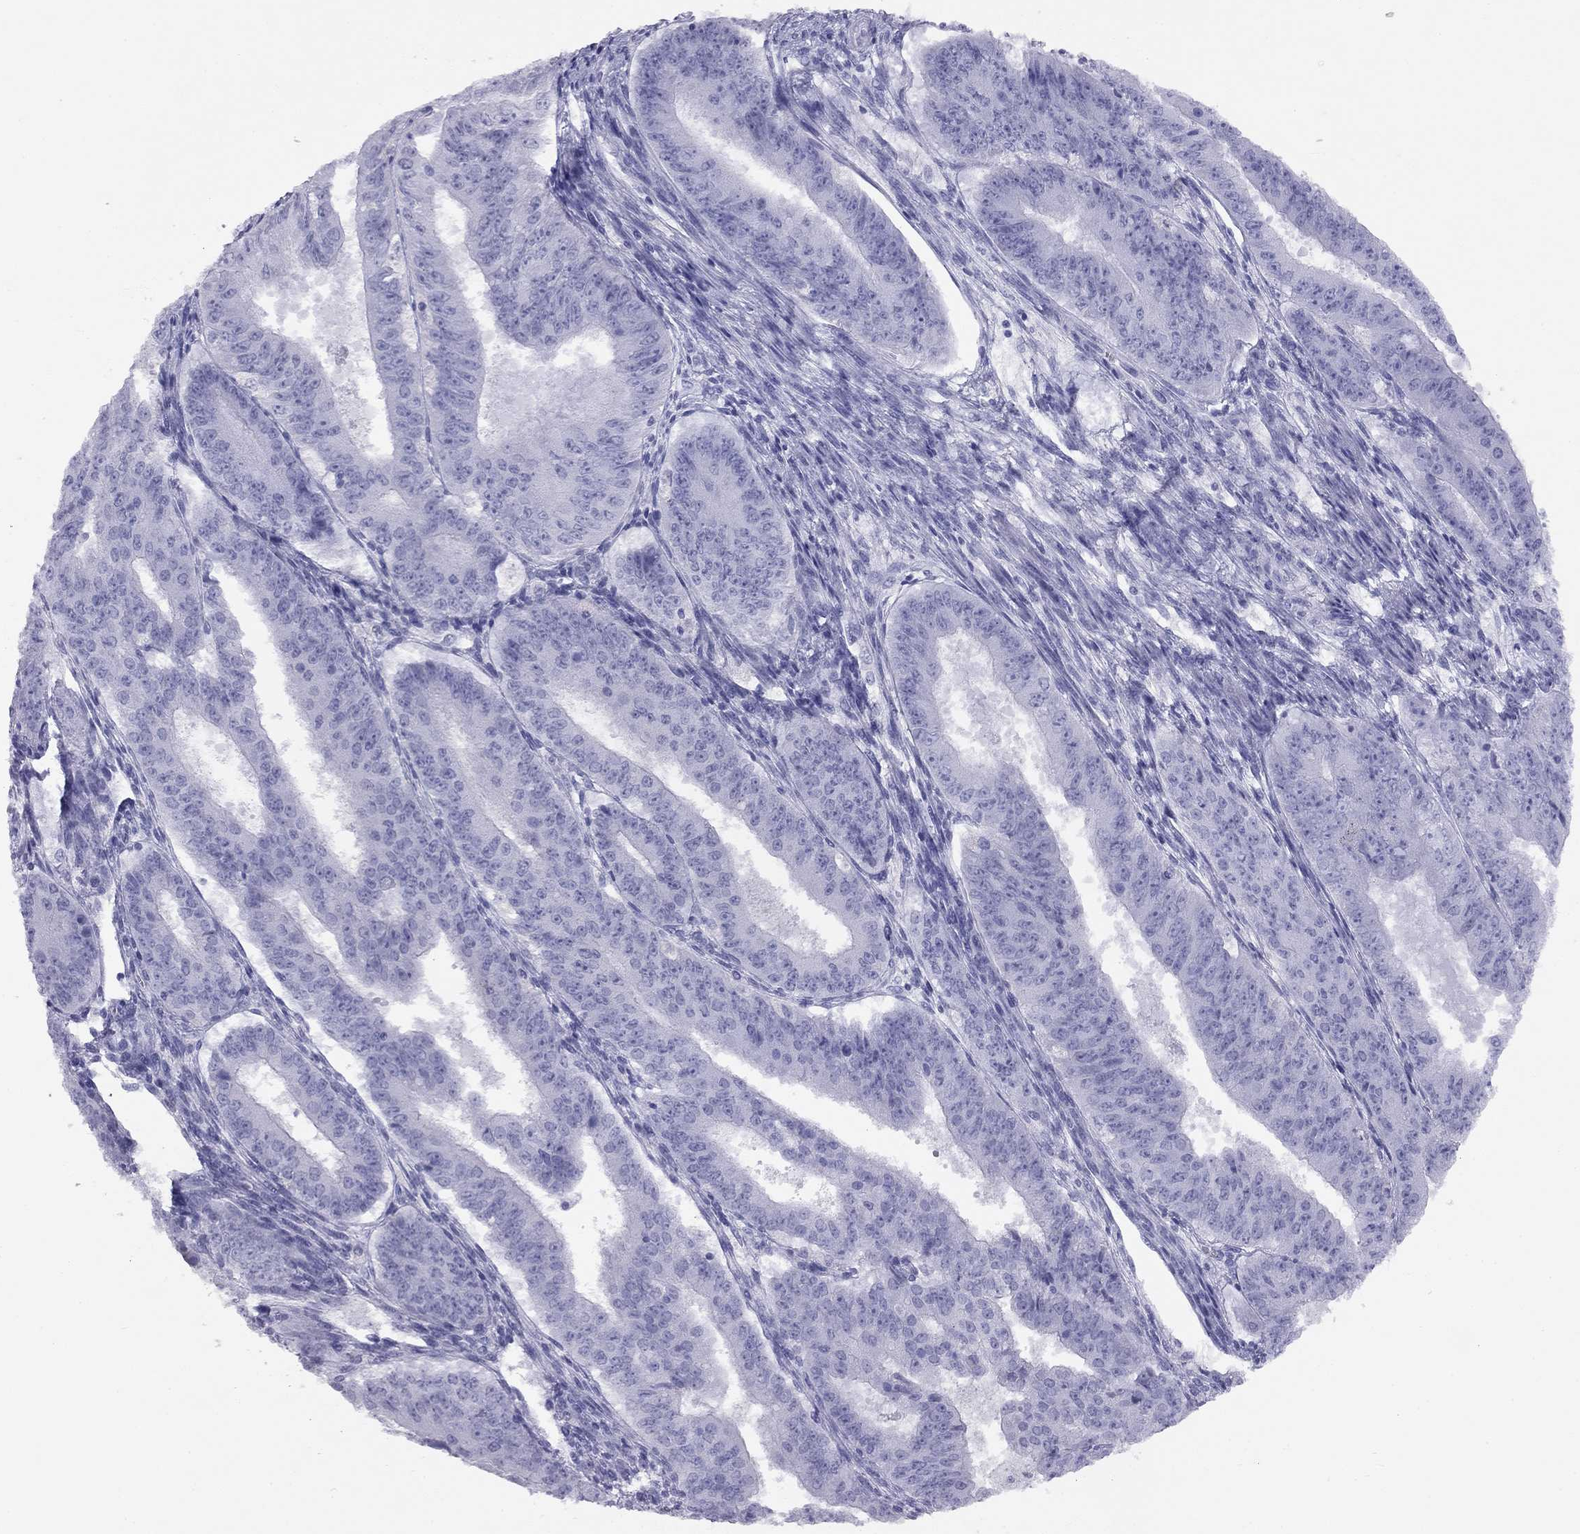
{"staining": {"intensity": "negative", "quantity": "none", "location": "none"}, "tissue": "ovarian cancer", "cell_type": "Tumor cells", "image_type": "cancer", "snomed": [{"axis": "morphology", "description": "Carcinoma, endometroid"}, {"axis": "topography", "description": "Ovary"}], "caption": "A histopathology image of ovarian endometroid carcinoma stained for a protein demonstrates no brown staining in tumor cells. Nuclei are stained in blue.", "gene": "KLRG1", "patient": {"sex": "female", "age": 42}}